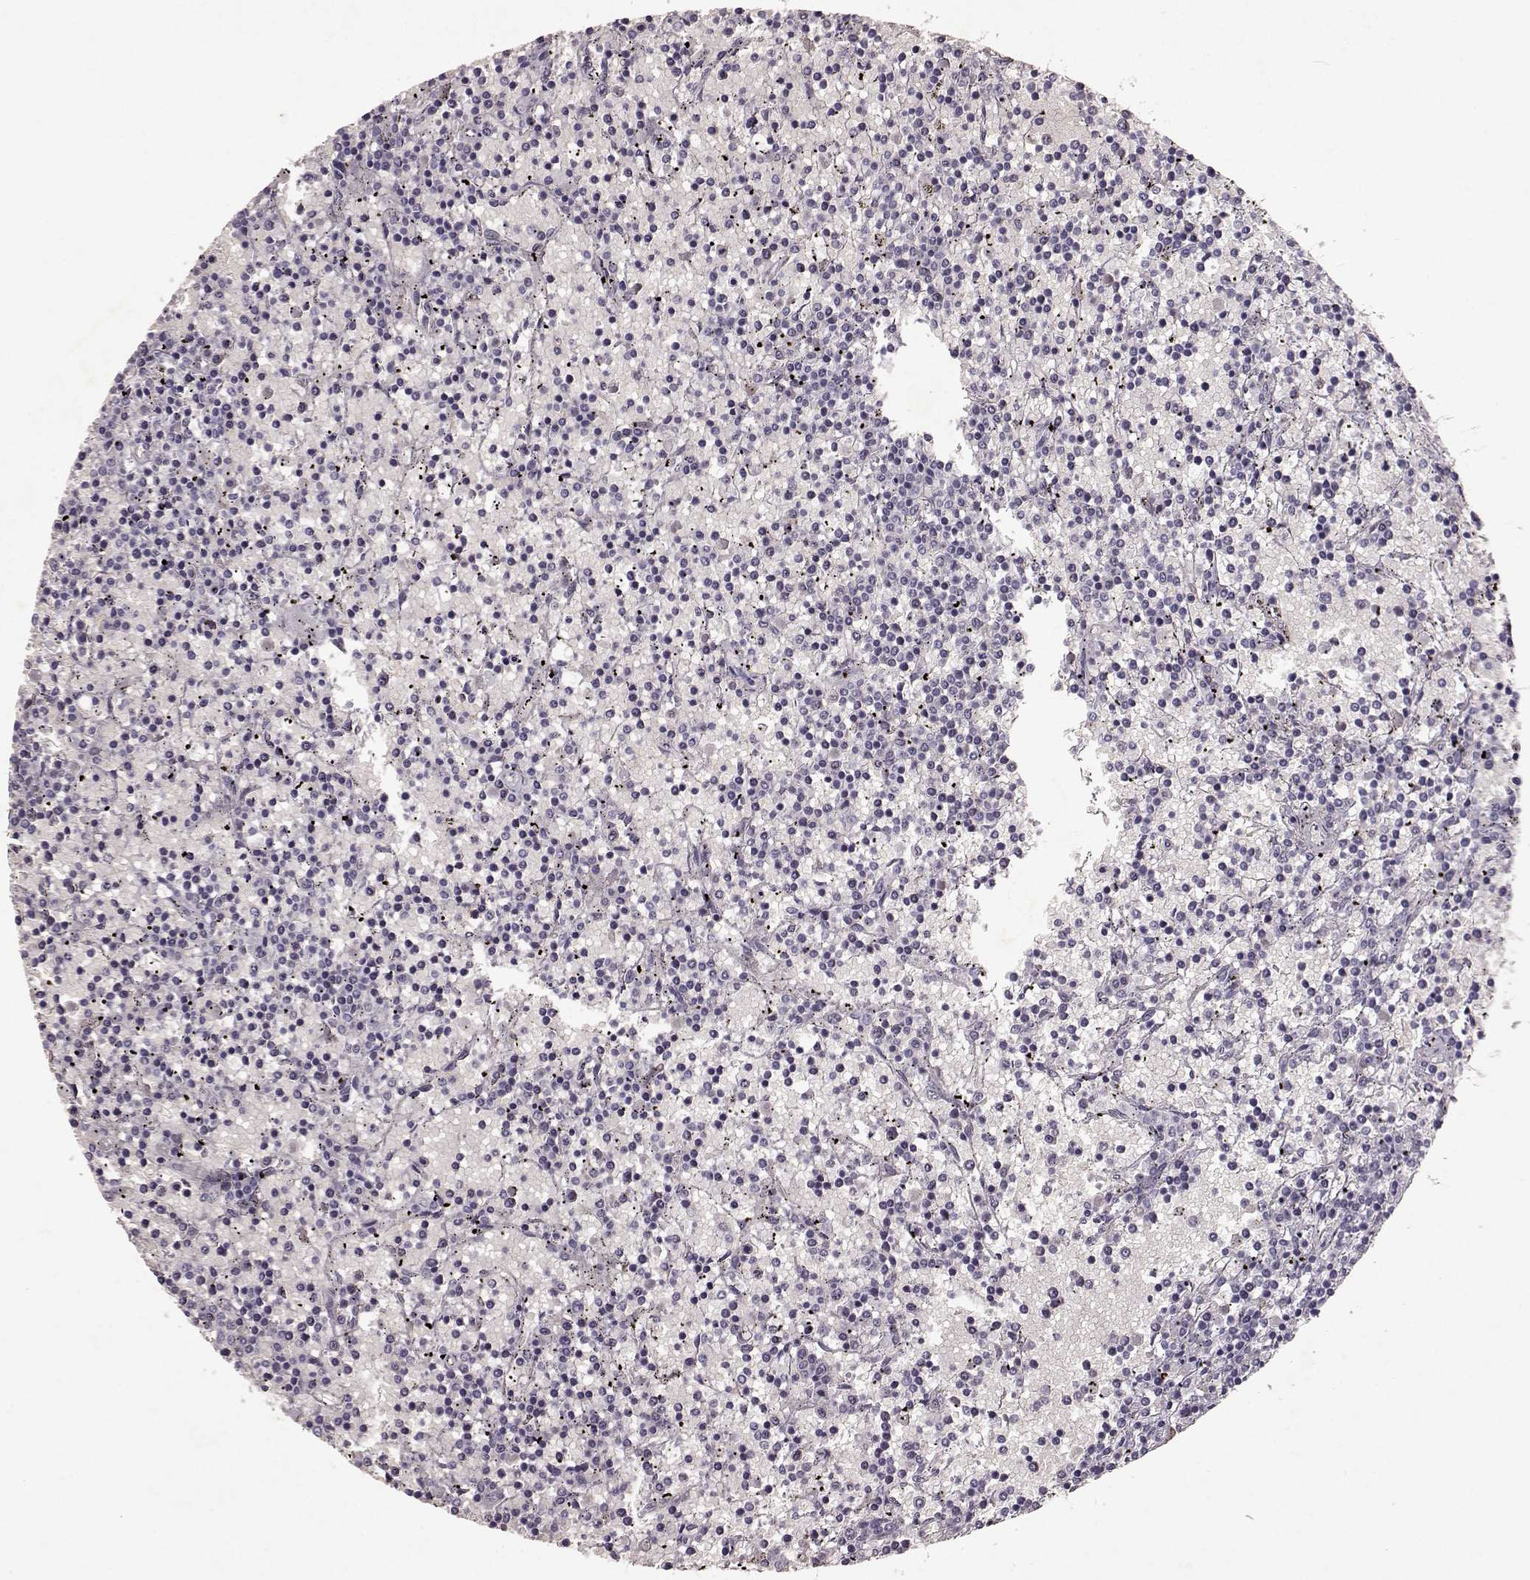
{"staining": {"intensity": "negative", "quantity": "none", "location": "none"}, "tissue": "lymphoma", "cell_type": "Tumor cells", "image_type": "cancer", "snomed": [{"axis": "morphology", "description": "Malignant lymphoma, non-Hodgkin's type, Low grade"}, {"axis": "topography", "description": "Spleen"}], "caption": "Immunohistochemistry photomicrograph of neoplastic tissue: human lymphoma stained with DAB exhibits no significant protein positivity in tumor cells.", "gene": "FRRS1L", "patient": {"sex": "female", "age": 77}}